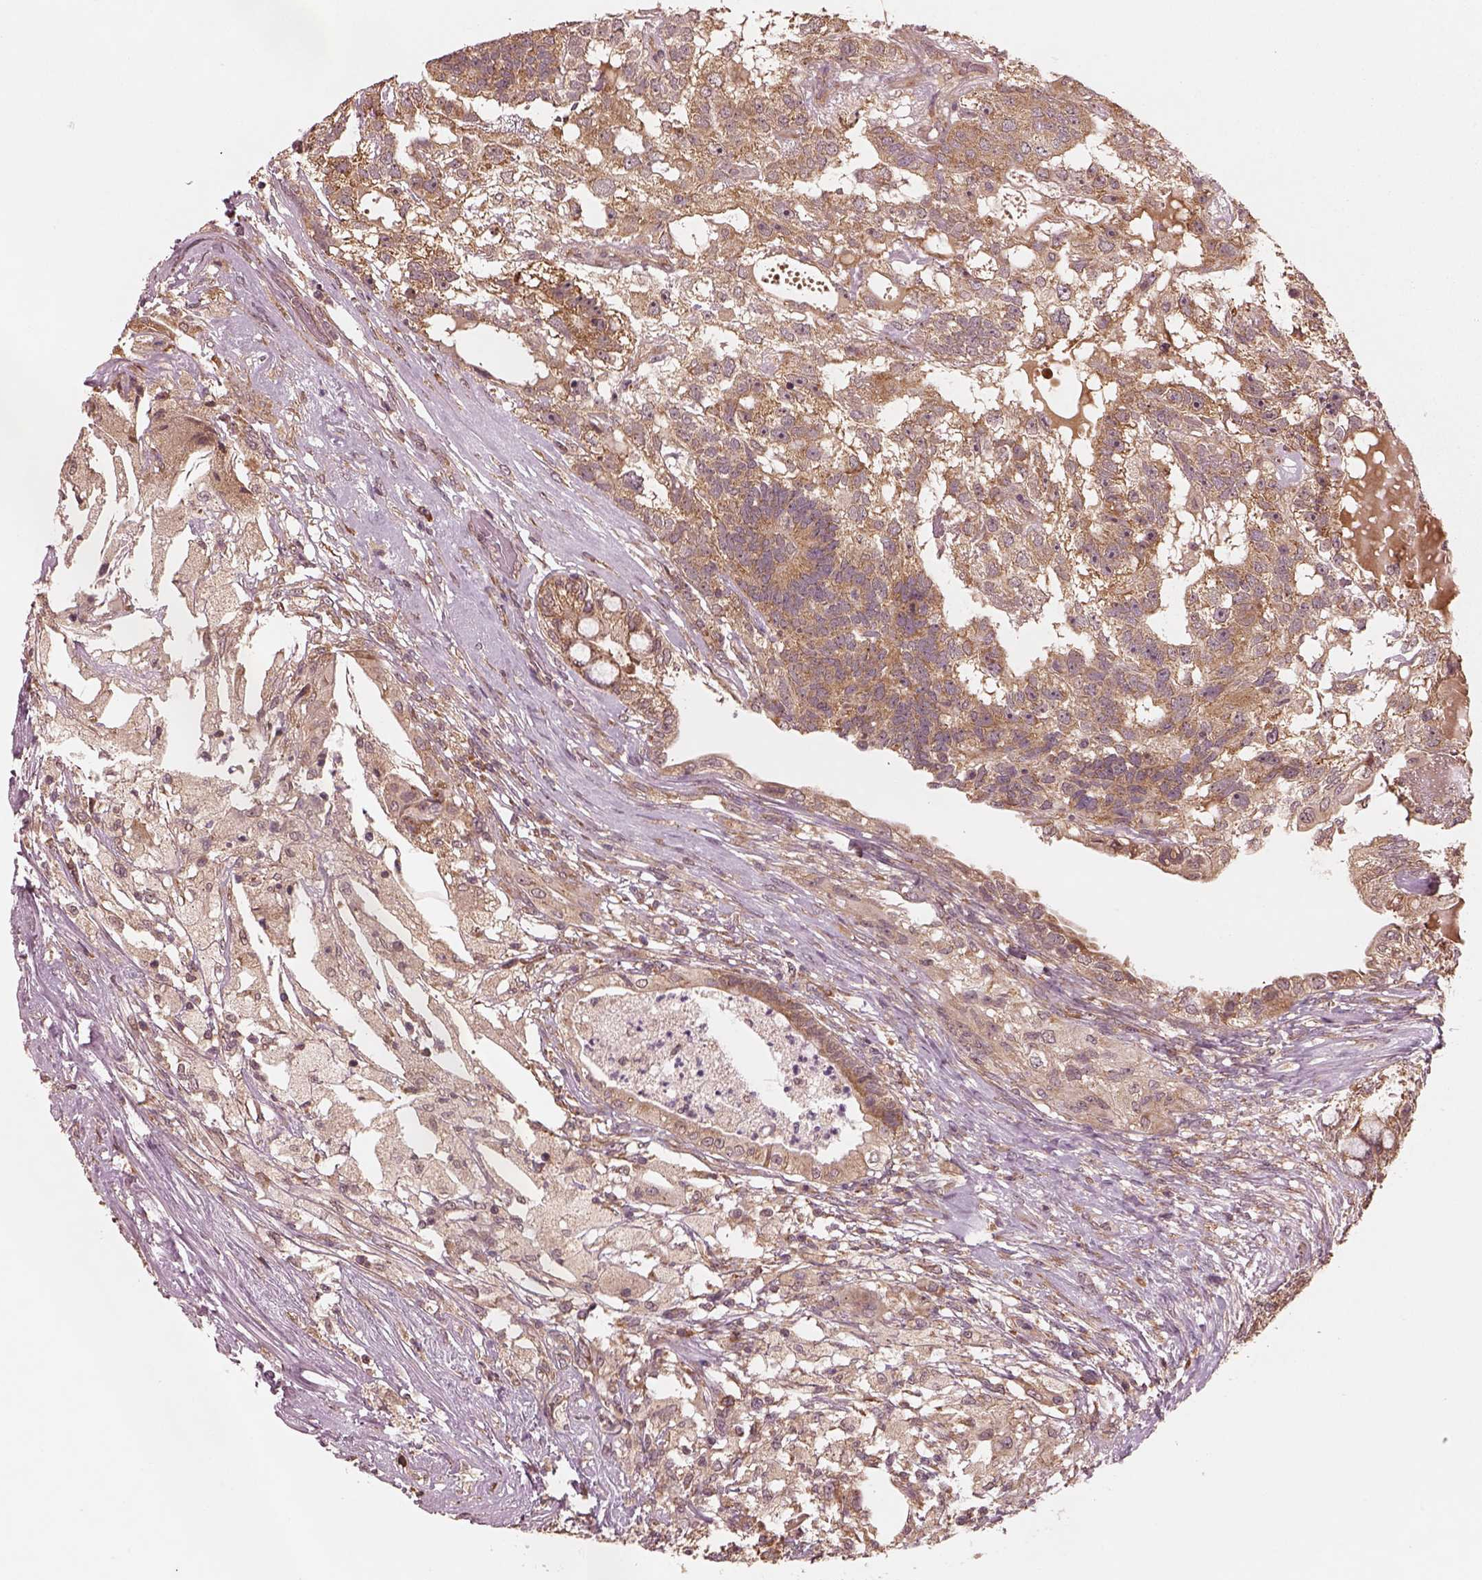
{"staining": {"intensity": "moderate", "quantity": ">75%", "location": "cytoplasmic/membranous"}, "tissue": "testis cancer", "cell_type": "Tumor cells", "image_type": "cancer", "snomed": [{"axis": "morphology", "description": "Seminoma, NOS"}, {"axis": "morphology", "description": "Carcinoma, Embryonal, NOS"}, {"axis": "topography", "description": "Testis"}], "caption": "A brown stain labels moderate cytoplasmic/membranous expression of a protein in embryonal carcinoma (testis) tumor cells. (Brightfield microscopy of DAB IHC at high magnification).", "gene": "RPS5", "patient": {"sex": "male", "age": 41}}